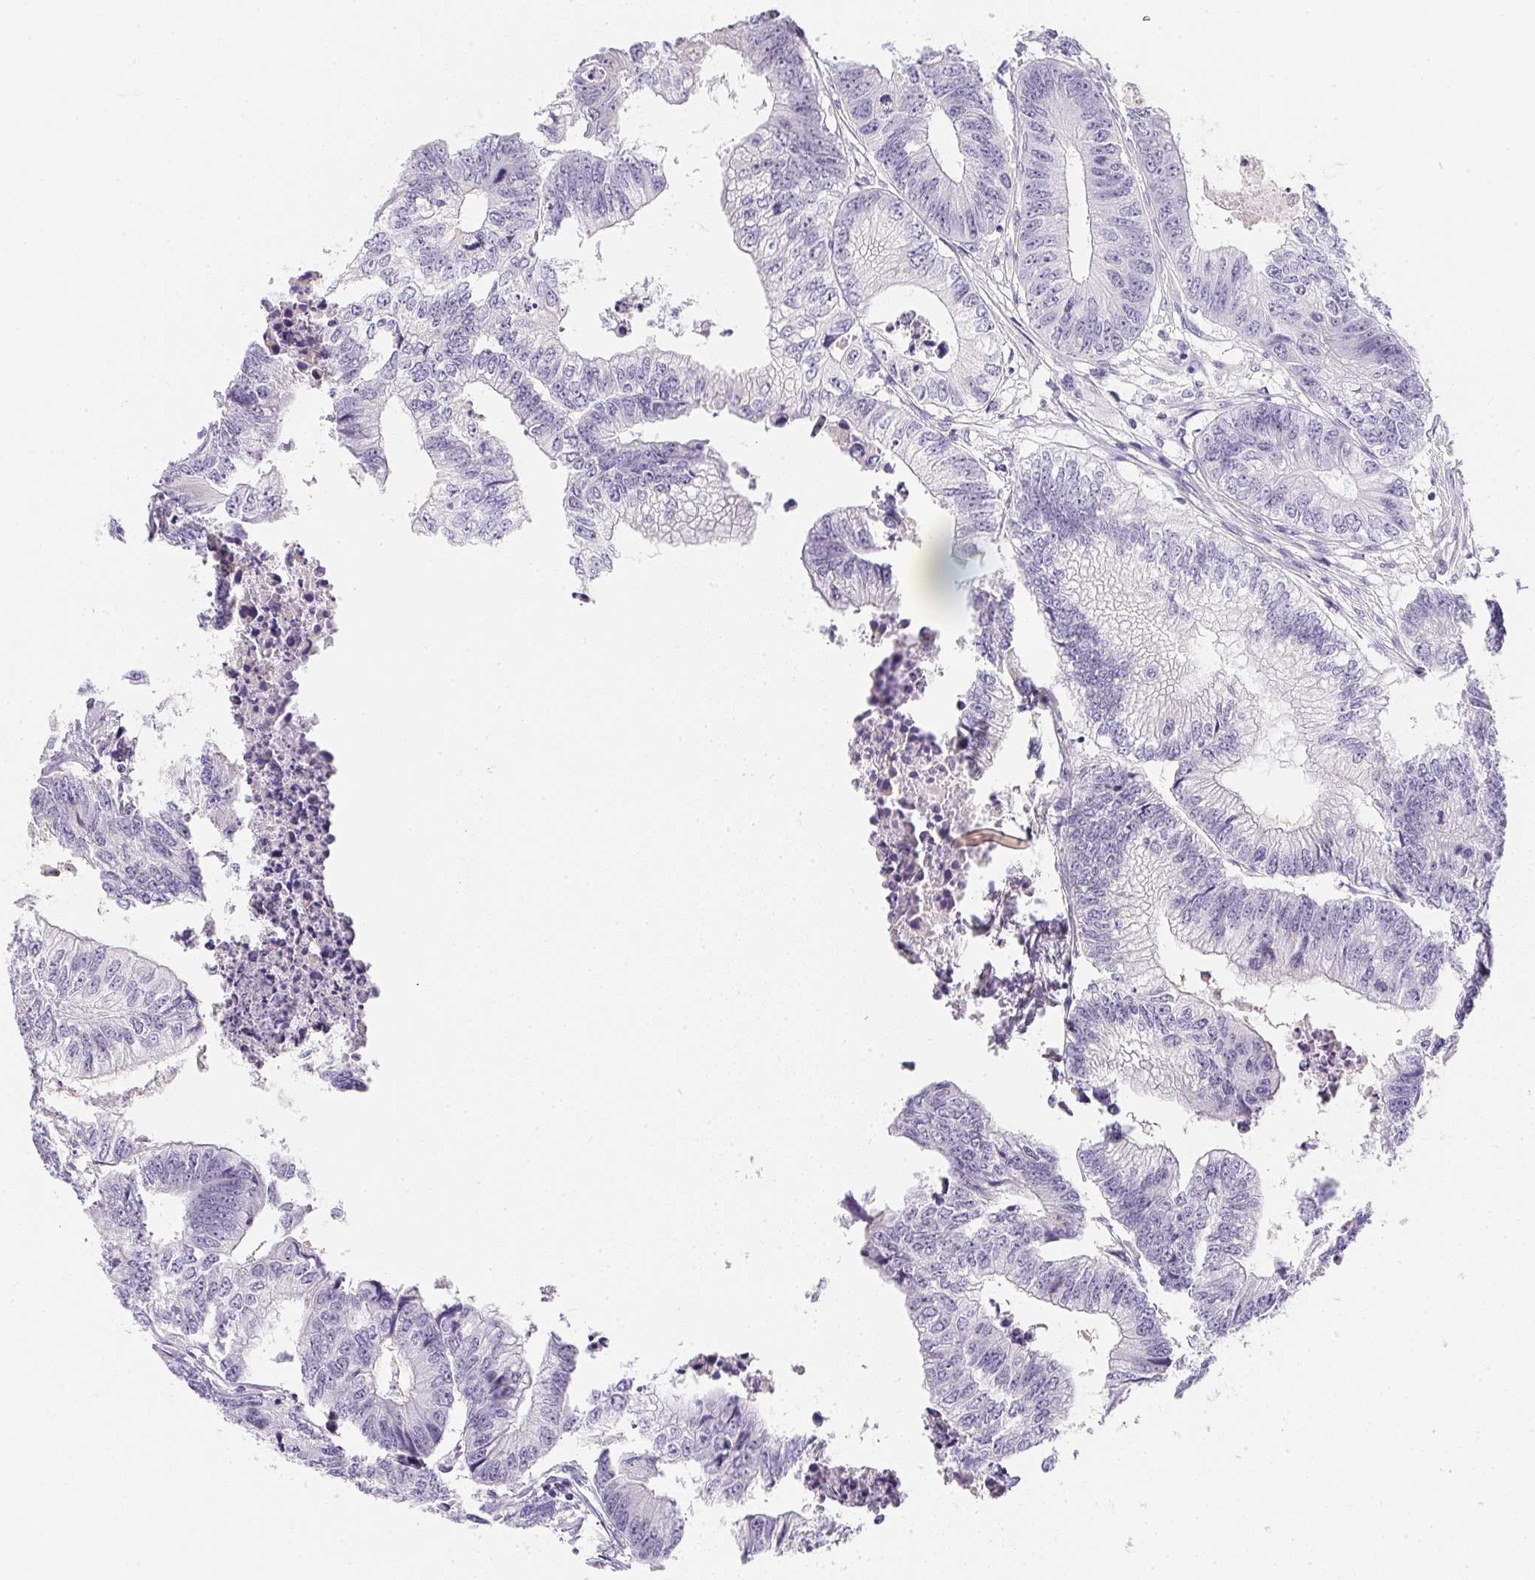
{"staining": {"intensity": "negative", "quantity": "none", "location": "none"}, "tissue": "colorectal cancer", "cell_type": "Tumor cells", "image_type": "cancer", "snomed": [{"axis": "morphology", "description": "Adenocarcinoma, NOS"}, {"axis": "topography", "description": "Rectum"}], "caption": "A high-resolution micrograph shows immunohistochemistry staining of colorectal adenocarcinoma, which demonstrates no significant expression in tumor cells.", "gene": "MAP1A", "patient": {"sex": "male", "age": 63}}